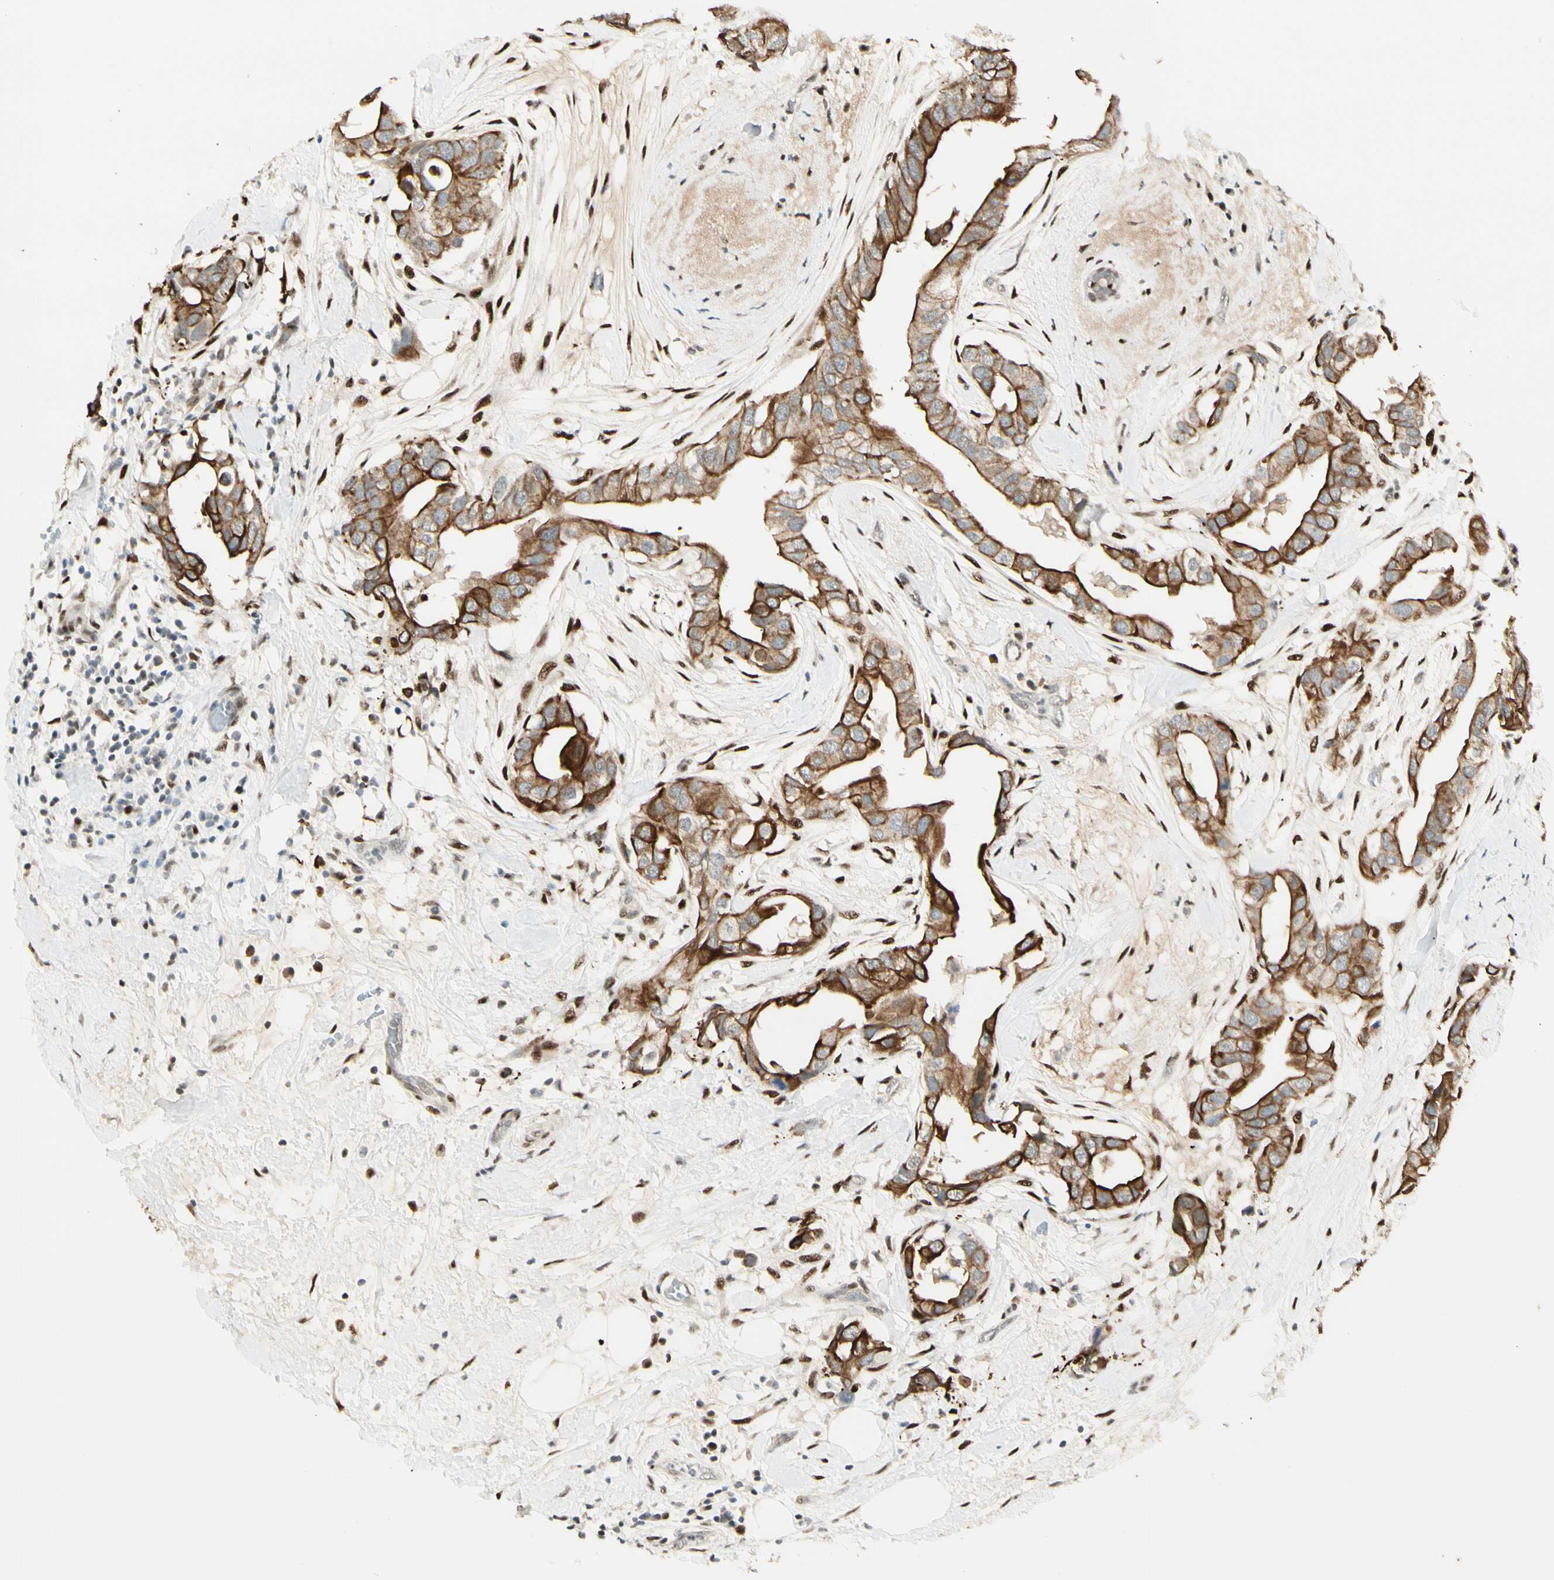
{"staining": {"intensity": "strong", "quantity": ">75%", "location": "cytoplasmic/membranous"}, "tissue": "breast cancer", "cell_type": "Tumor cells", "image_type": "cancer", "snomed": [{"axis": "morphology", "description": "Duct carcinoma"}, {"axis": "topography", "description": "Breast"}], "caption": "Strong cytoplasmic/membranous staining for a protein is appreciated in about >75% of tumor cells of breast intraductal carcinoma using IHC.", "gene": "ATXN1", "patient": {"sex": "female", "age": 40}}